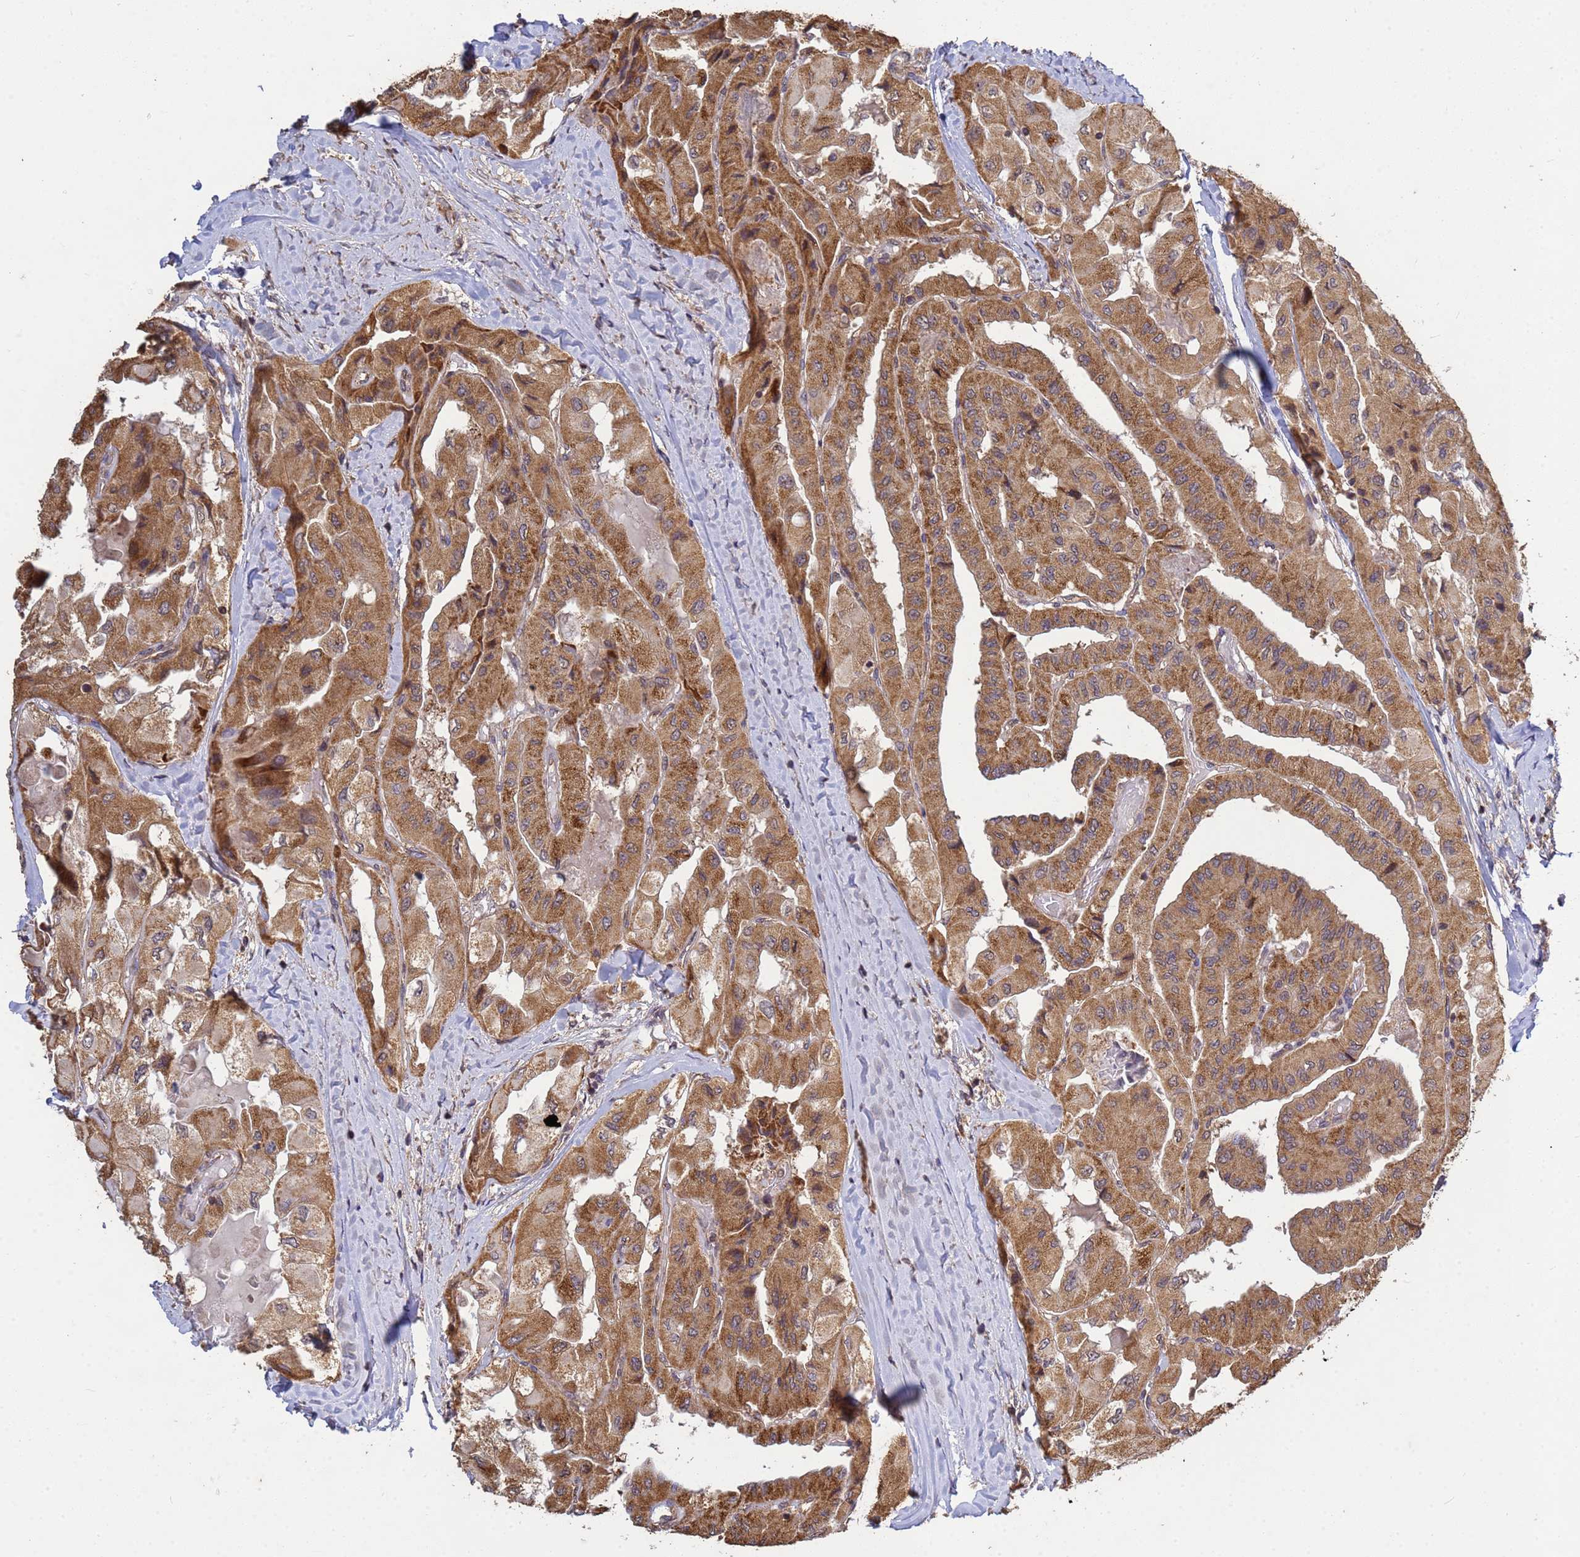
{"staining": {"intensity": "moderate", "quantity": ">75%", "location": "cytoplasmic/membranous"}, "tissue": "thyroid cancer", "cell_type": "Tumor cells", "image_type": "cancer", "snomed": [{"axis": "morphology", "description": "Normal tissue, NOS"}, {"axis": "morphology", "description": "Papillary adenocarcinoma, NOS"}, {"axis": "topography", "description": "Thyroid gland"}], "caption": "Protein expression by immunohistochemistry displays moderate cytoplasmic/membranous staining in approximately >75% of tumor cells in thyroid cancer.", "gene": "P2RX7", "patient": {"sex": "female", "age": 59}}